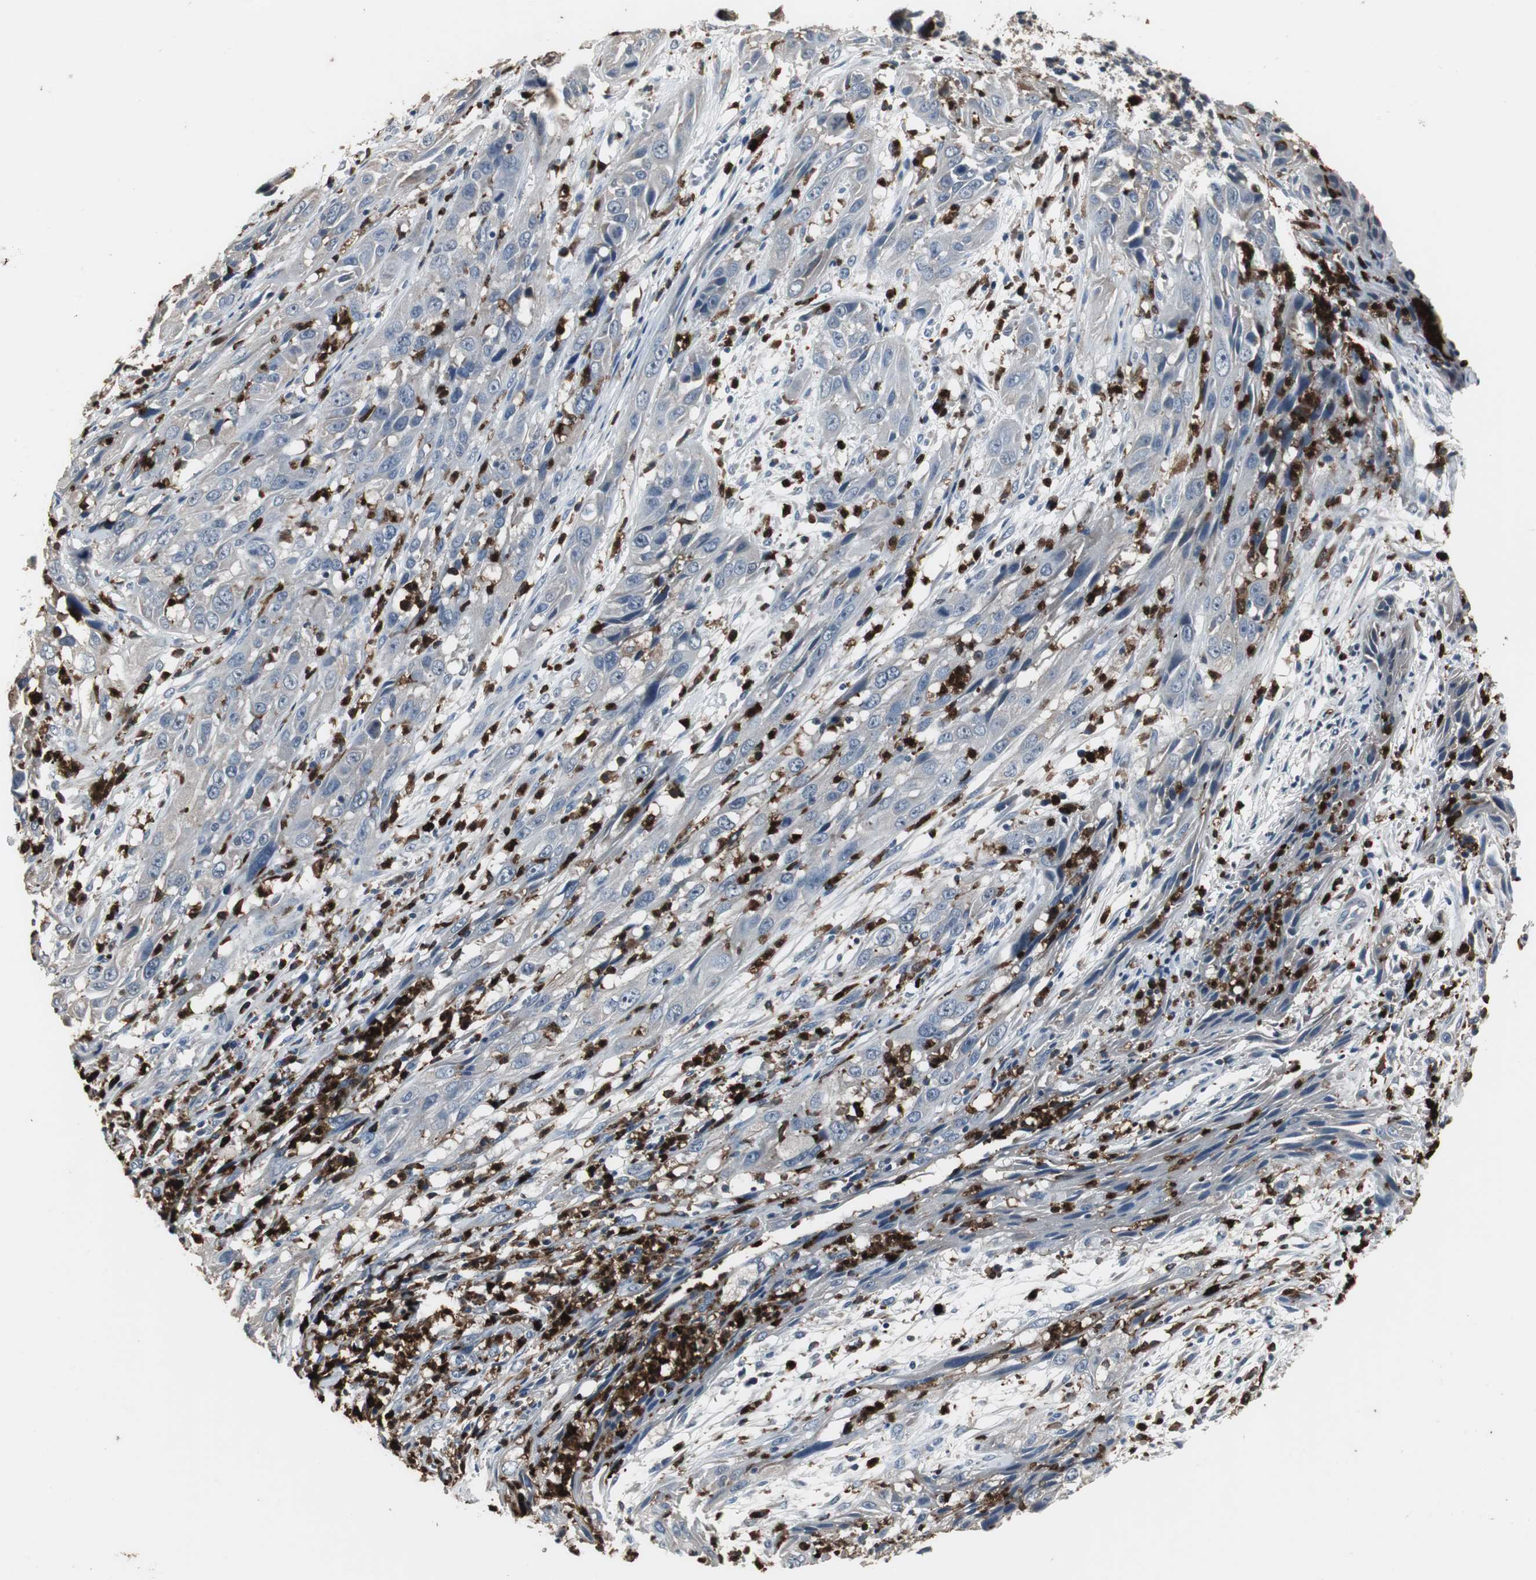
{"staining": {"intensity": "weak", "quantity": "<25%", "location": "cytoplasmic/membranous"}, "tissue": "cervical cancer", "cell_type": "Tumor cells", "image_type": "cancer", "snomed": [{"axis": "morphology", "description": "Squamous cell carcinoma, NOS"}, {"axis": "topography", "description": "Cervix"}], "caption": "Human cervical squamous cell carcinoma stained for a protein using IHC shows no expression in tumor cells.", "gene": "NCF2", "patient": {"sex": "female", "age": 32}}